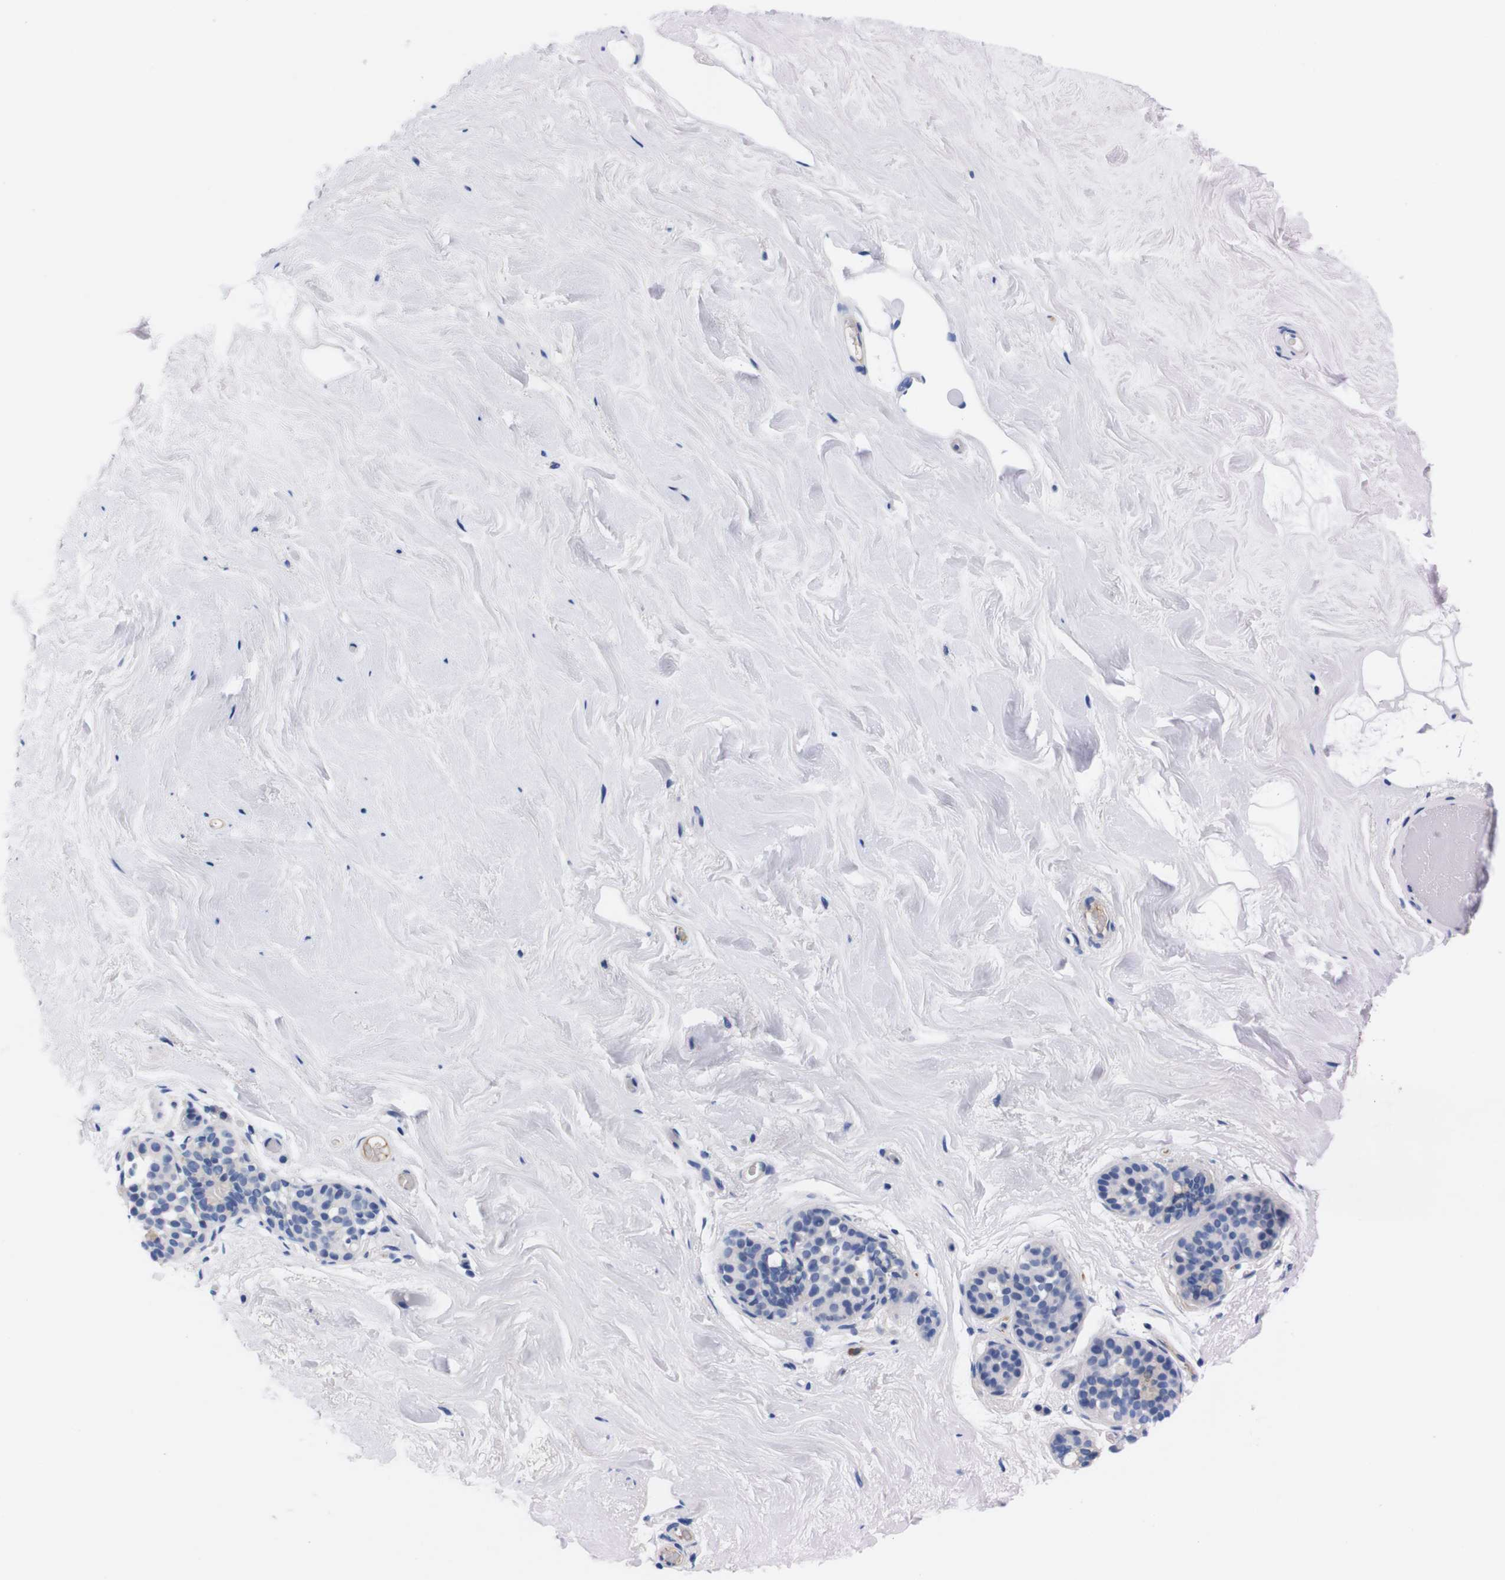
{"staining": {"intensity": "negative", "quantity": "none", "location": "none"}, "tissue": "breast", "cell_type": "Adipocytes", "image_type": "normal", "snomed": [{"axis": "morphology", "description": "Normal tissue, NOS"}, {"axis": "topography", "description": "Breast"}], "caption": "A photomicrograph of breast stained for a protein demonstrates no brown staining in adipocytes. (DAB immunohistochemistry (IHC) with hematoxylin counter stain).", "gene": "FAM210A", "patient": {"sex": "female", "age": 75}}